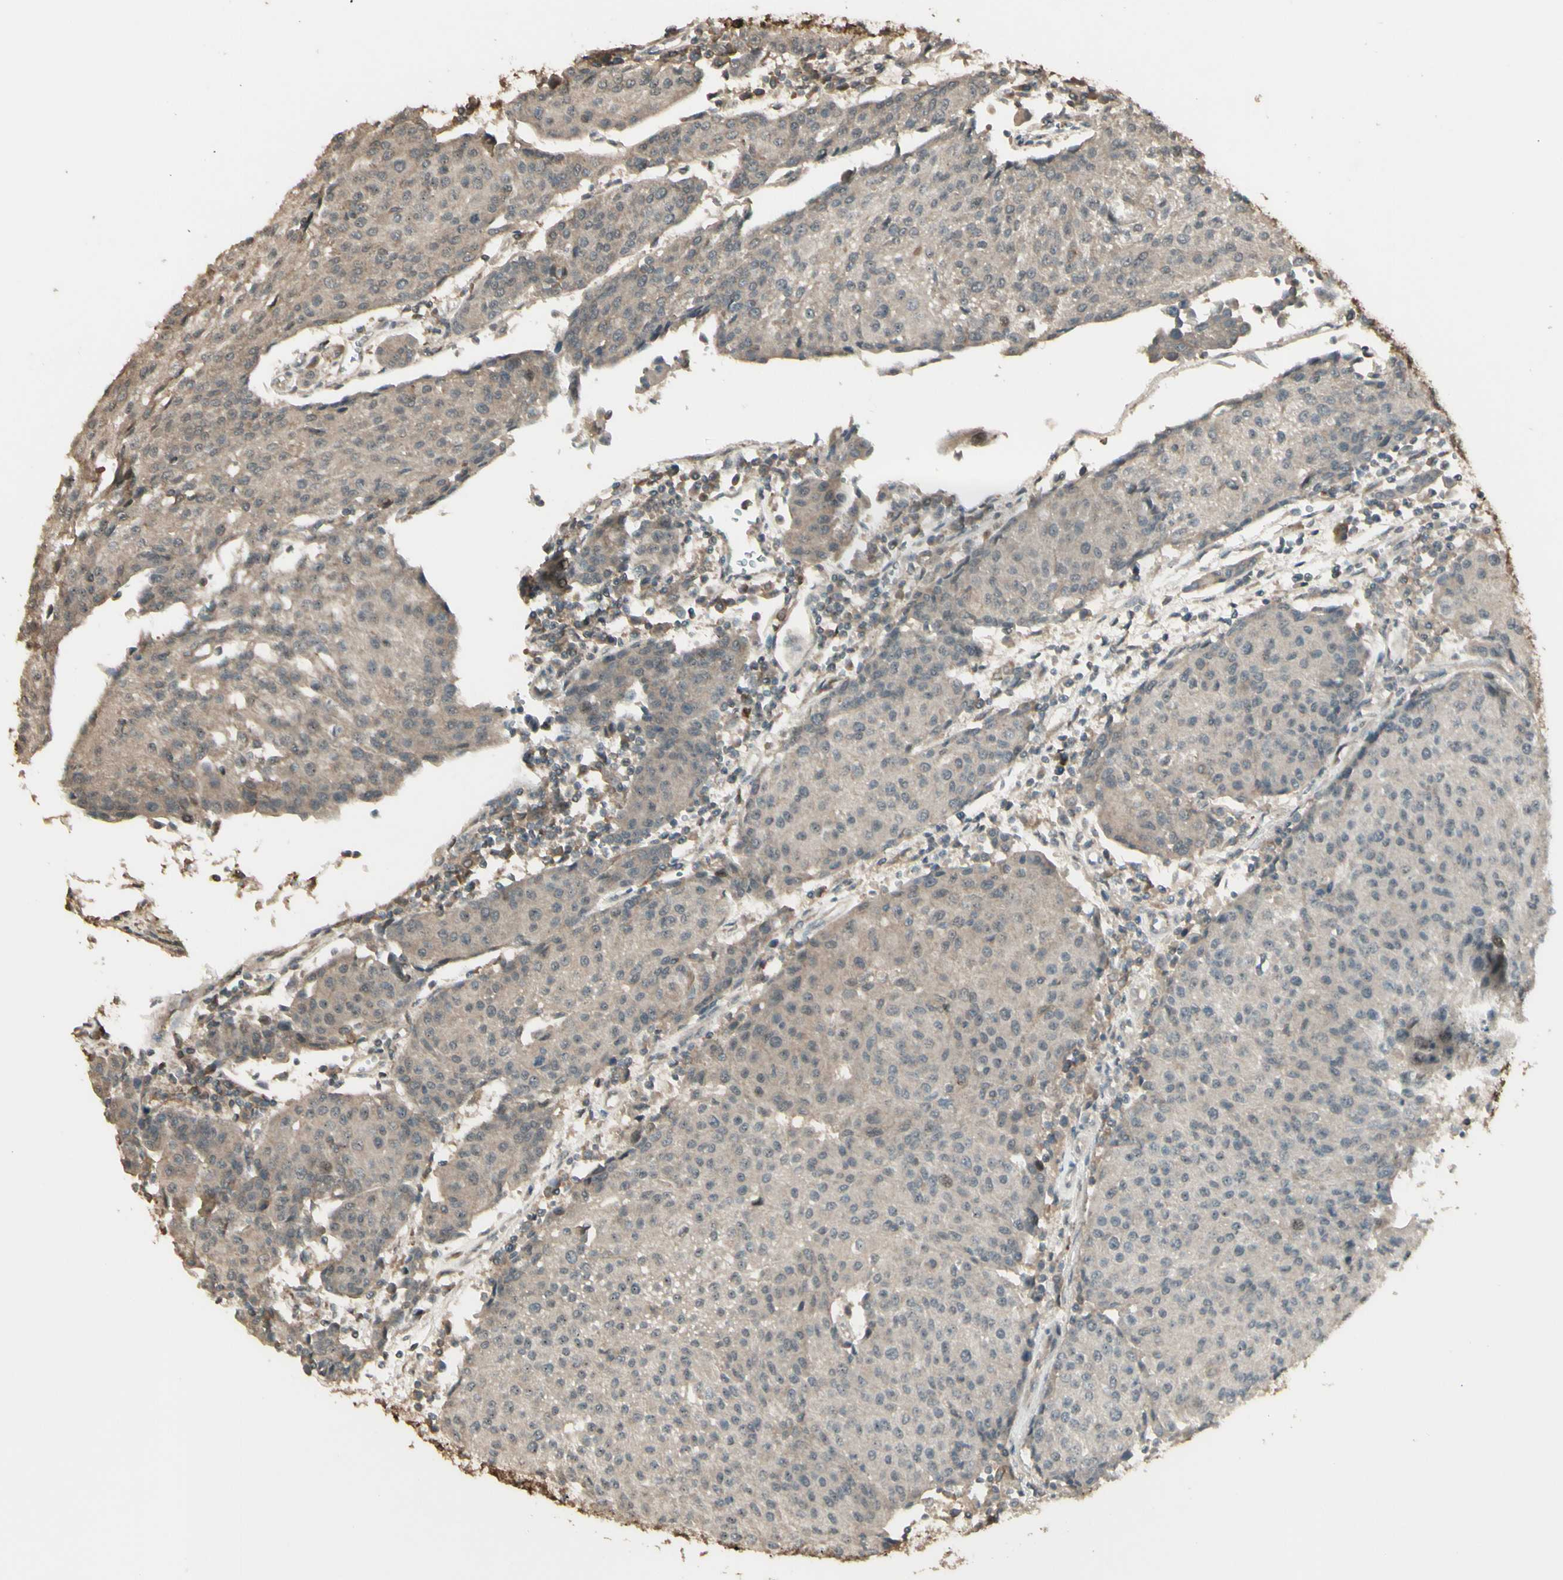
{"staining": {"intensity": "weak", "quantity": ">75%", "location": "cytoplasmic/membranous"}, "tissue": "urothelial cancer", "cell_type": "Tumor cells", "image_type": "cancer", "snomed": [{"axis": "morphology", "description": "Urothelial carcinoma, High grade"}, {"axis": "topography", "description": "Urinary bladder"}], "caption": "Urothelial cancer stained with IHC reveals weak cytoplasmic/membranous positivity in approximately >75% of tumor cells.", "gene": "GNAS", "patient": {"sex": "female", "age": 85}}